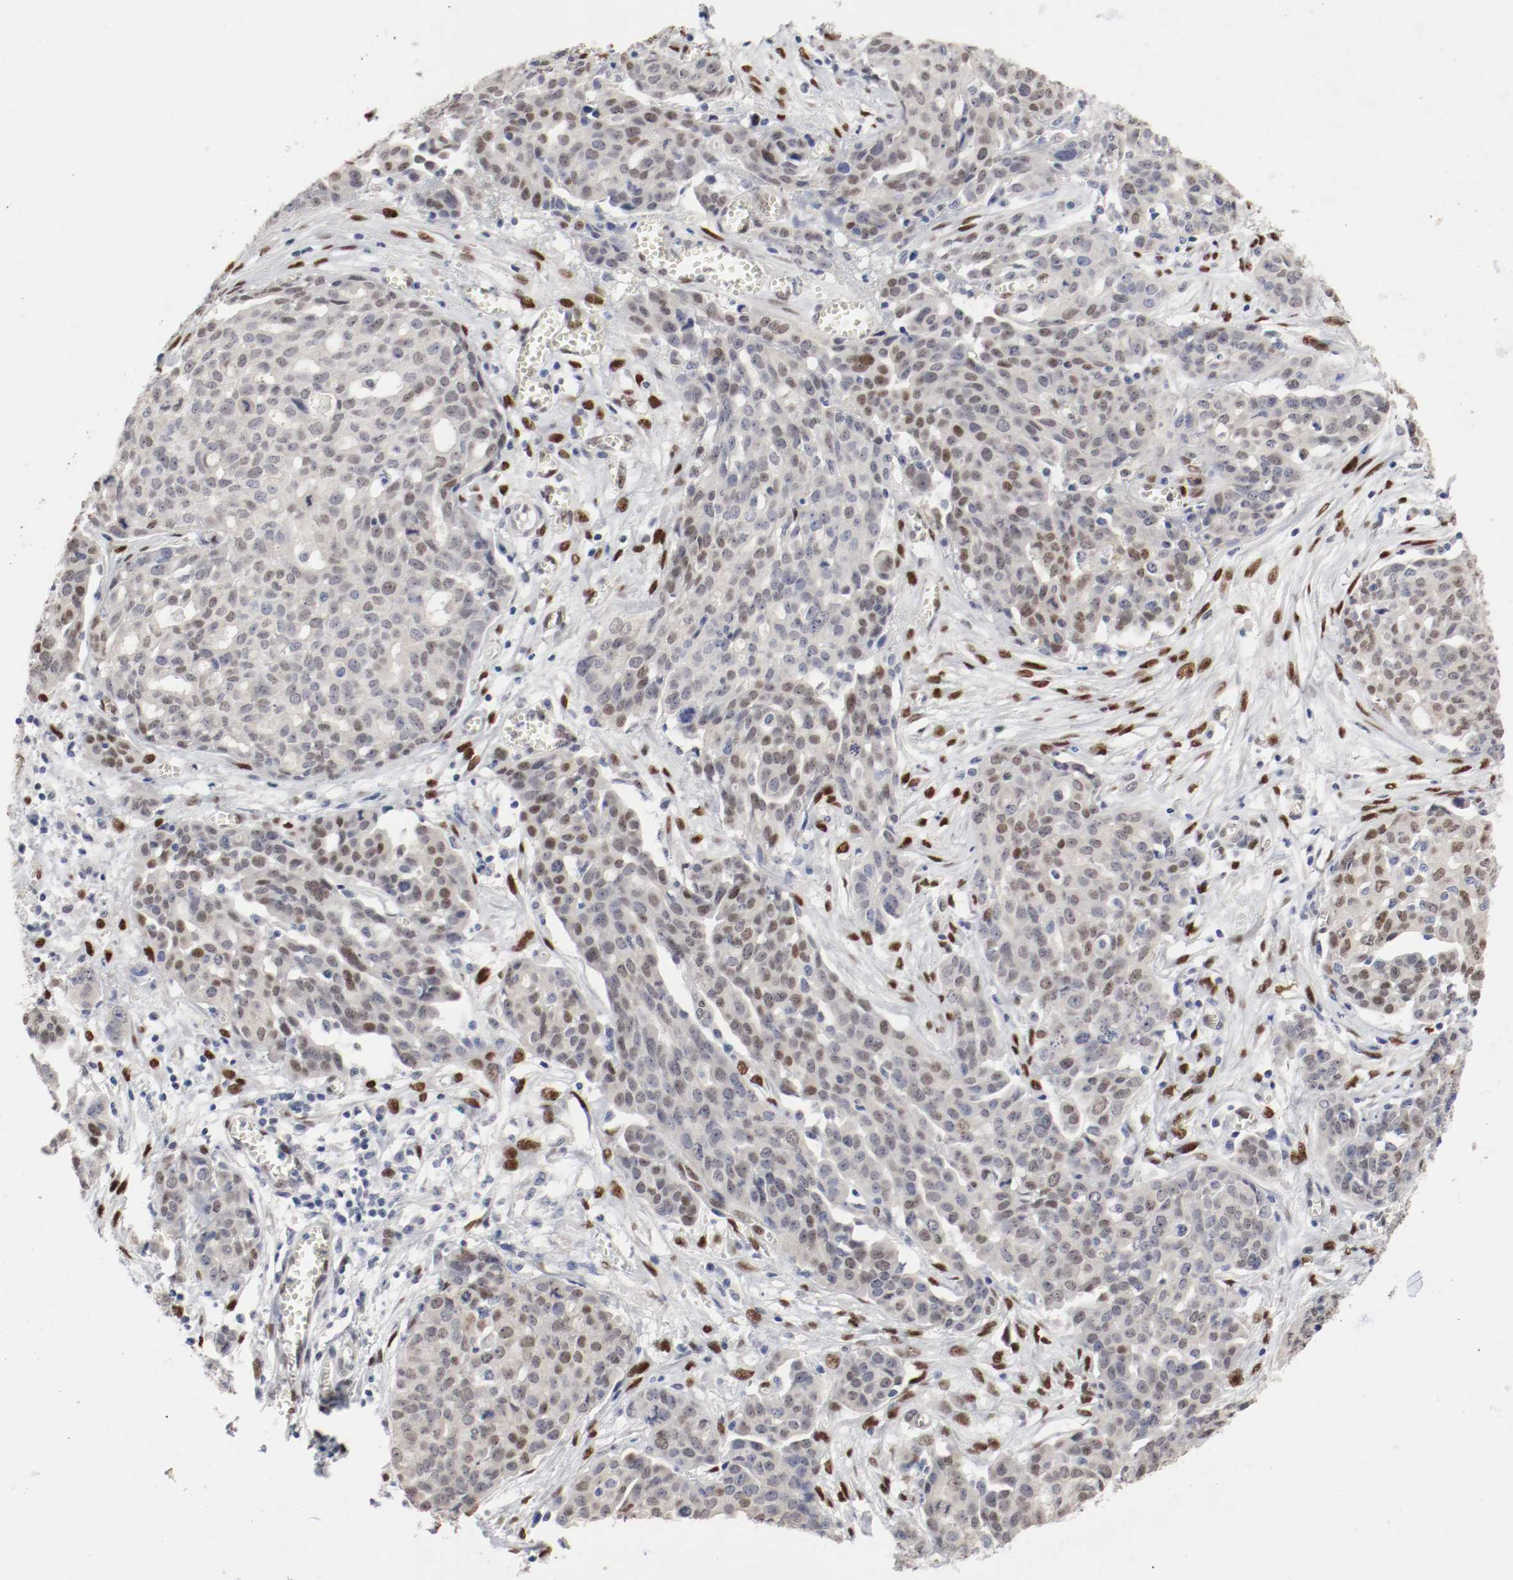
{"staining": {"intensity": "moderate", "quantity": "<25%", "location": "nuclear"}, "tissue": "ovarian cancer", "cell_type": "Tumor cells", "image_type": "cancer", "snomed": [{"axis": "morphology", "description": "Cystadenocarcinoma, serous, NOS"}, {"axis": "topography", "description": "Soft tissue"}, {"axis": "topography", "description": "Ovary"}], "caption": "Protein staining by IHC shows moderate nuclear staining in approximately <25% of tumor cells in serous cystadenocarcinoma (ovarian). (Stains: DAB (3,3'-diaminobenzidine) in brown, nuclei in blue, Microscopy: brightfield microscopy at high magnification).", "gene": "FOSL2", "patient": {"sex": "female", "age": 57}}